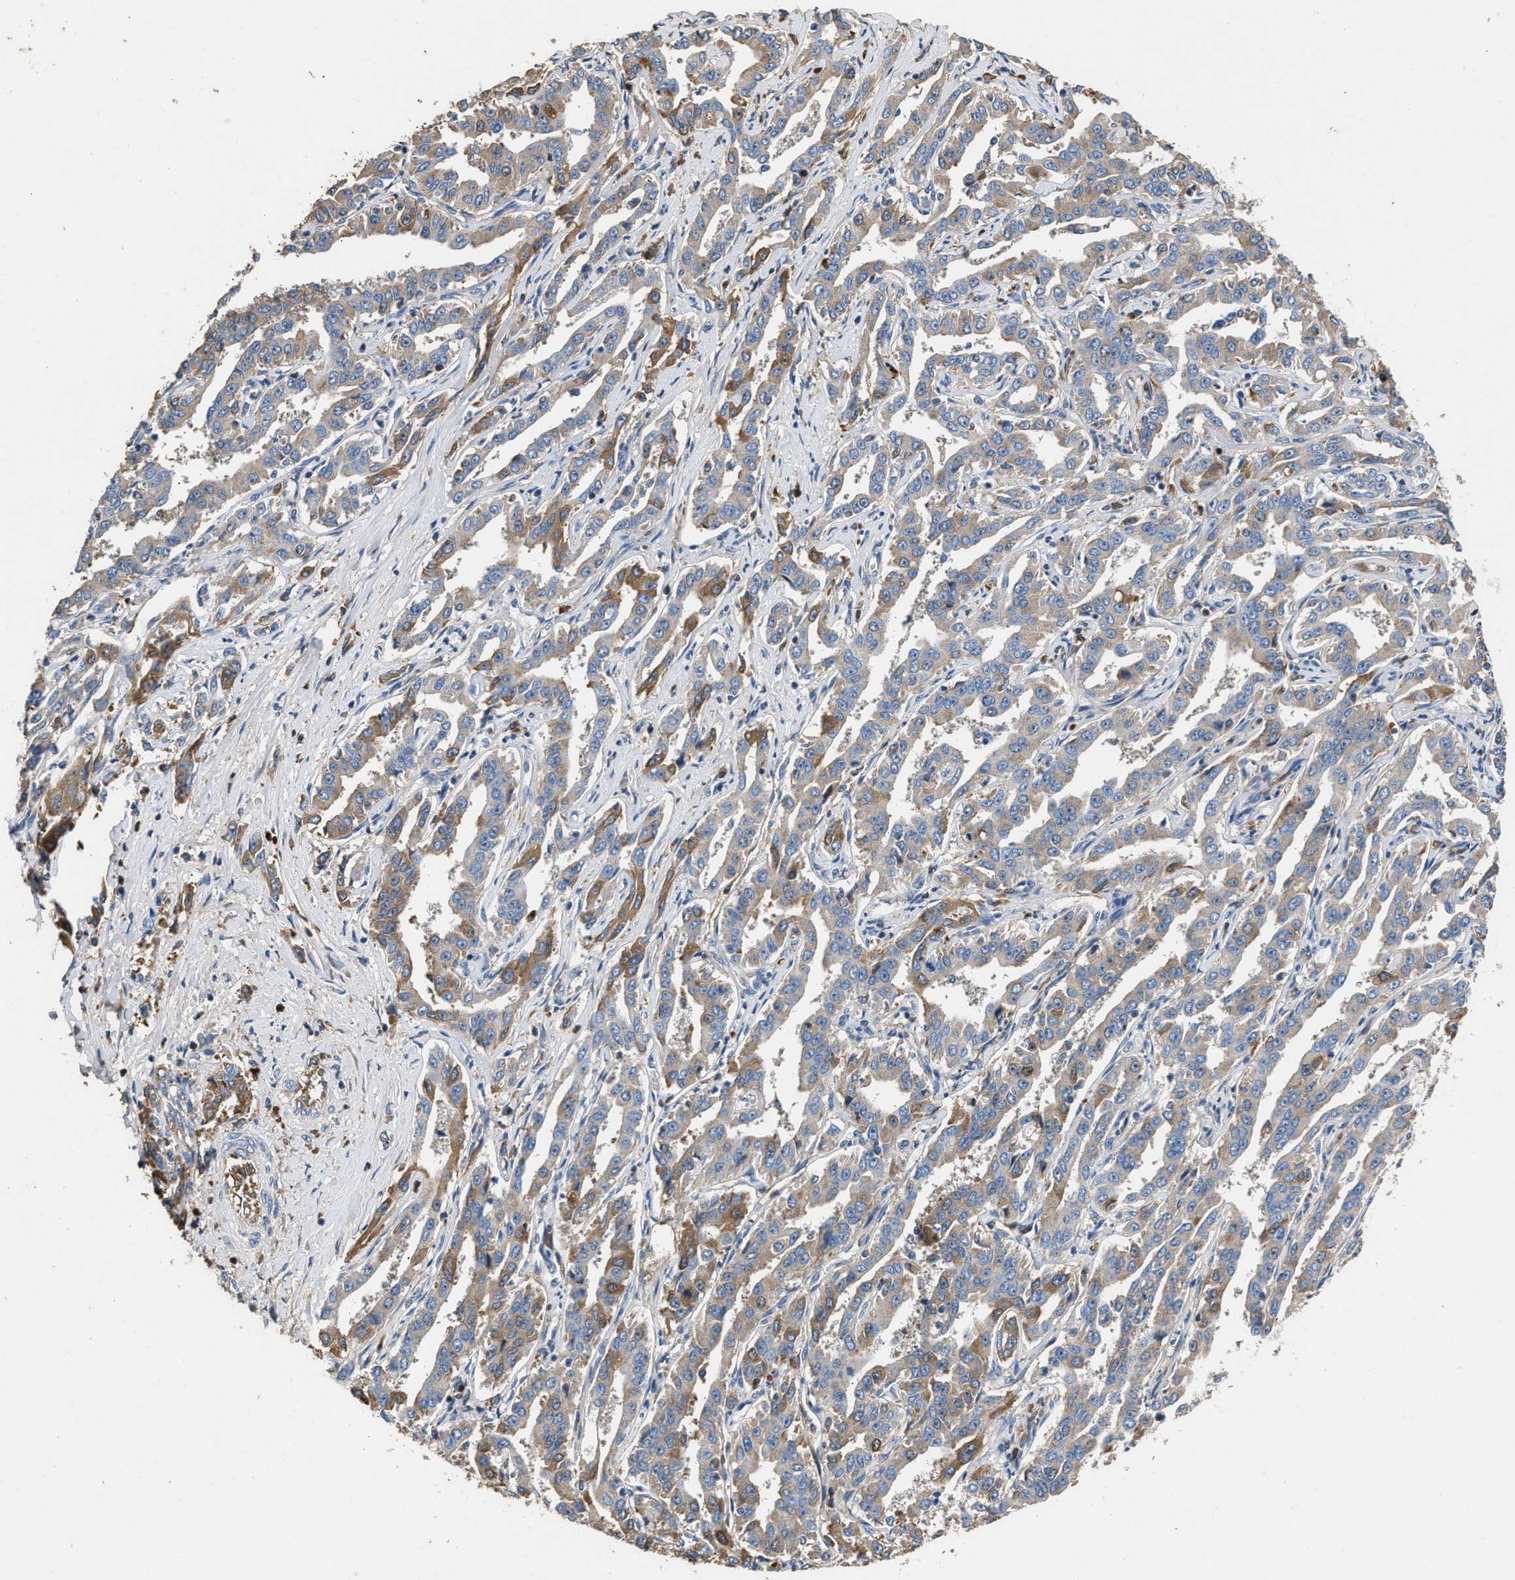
{"staining": {"intensity": "moderate", "quantity": "25%-75%", "location": "cytoplasmic/membranous"}, "tissue": "liver cancer", "cell_type": "Tumor cells", "image_type": "cancer", "snomed": [{"axis": "morphology", "description": "Cholangiocarcinoma"}, {"axis": "topography", "description": "Liver"}], "caption": "Tumor cells show moderate cytoplasmic/membranous expression in approximately 25%-75% of cells in liver cholangiocarcinoma.", "gene": "C3", "patient": {"sex": "male", "age": 59}}